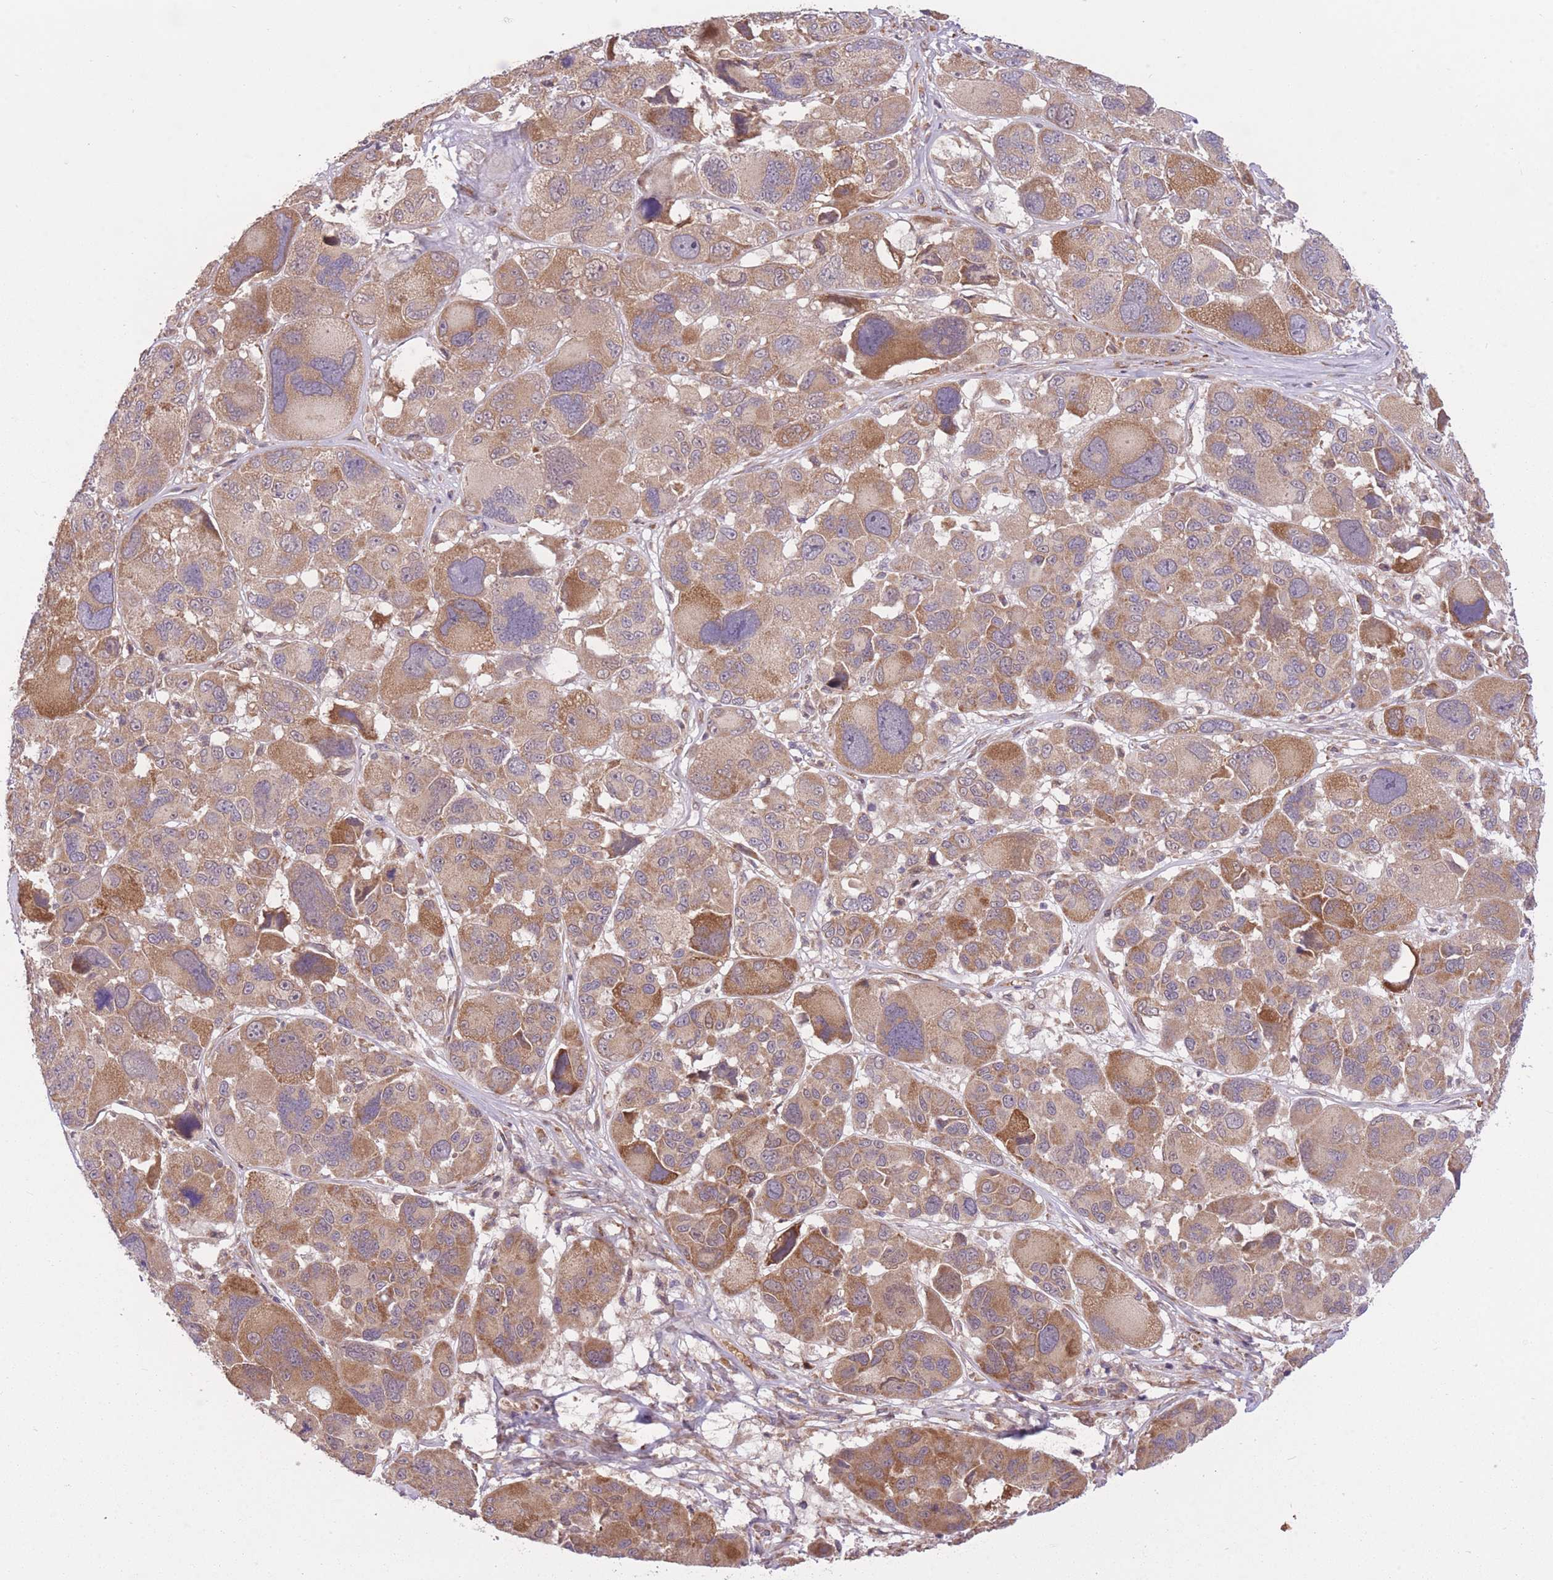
{"staining": {"intensity": "moderate", "quantity": ">75%", "location": "cytoplasmic/membranous"}, "tissue": "melanoma", "cell_type": "Tumor cells", "image_type": "cancer", "snomed": [{"axis": "morphology", "description": "Malignant melanoma, NOS"}, {"axis": "topography", "description": "Skin"}], "caption": "A brown stain highlights moderate cytoplasmic/membranous staining of a protein in human melanoma tumor cells. Using DAB (brown) and hematoxylin (blue) stains, captured at high magnification using brightfield microscopy.", "gene": "POLR3F", "patient": {"sex": "female", "age": 66}}